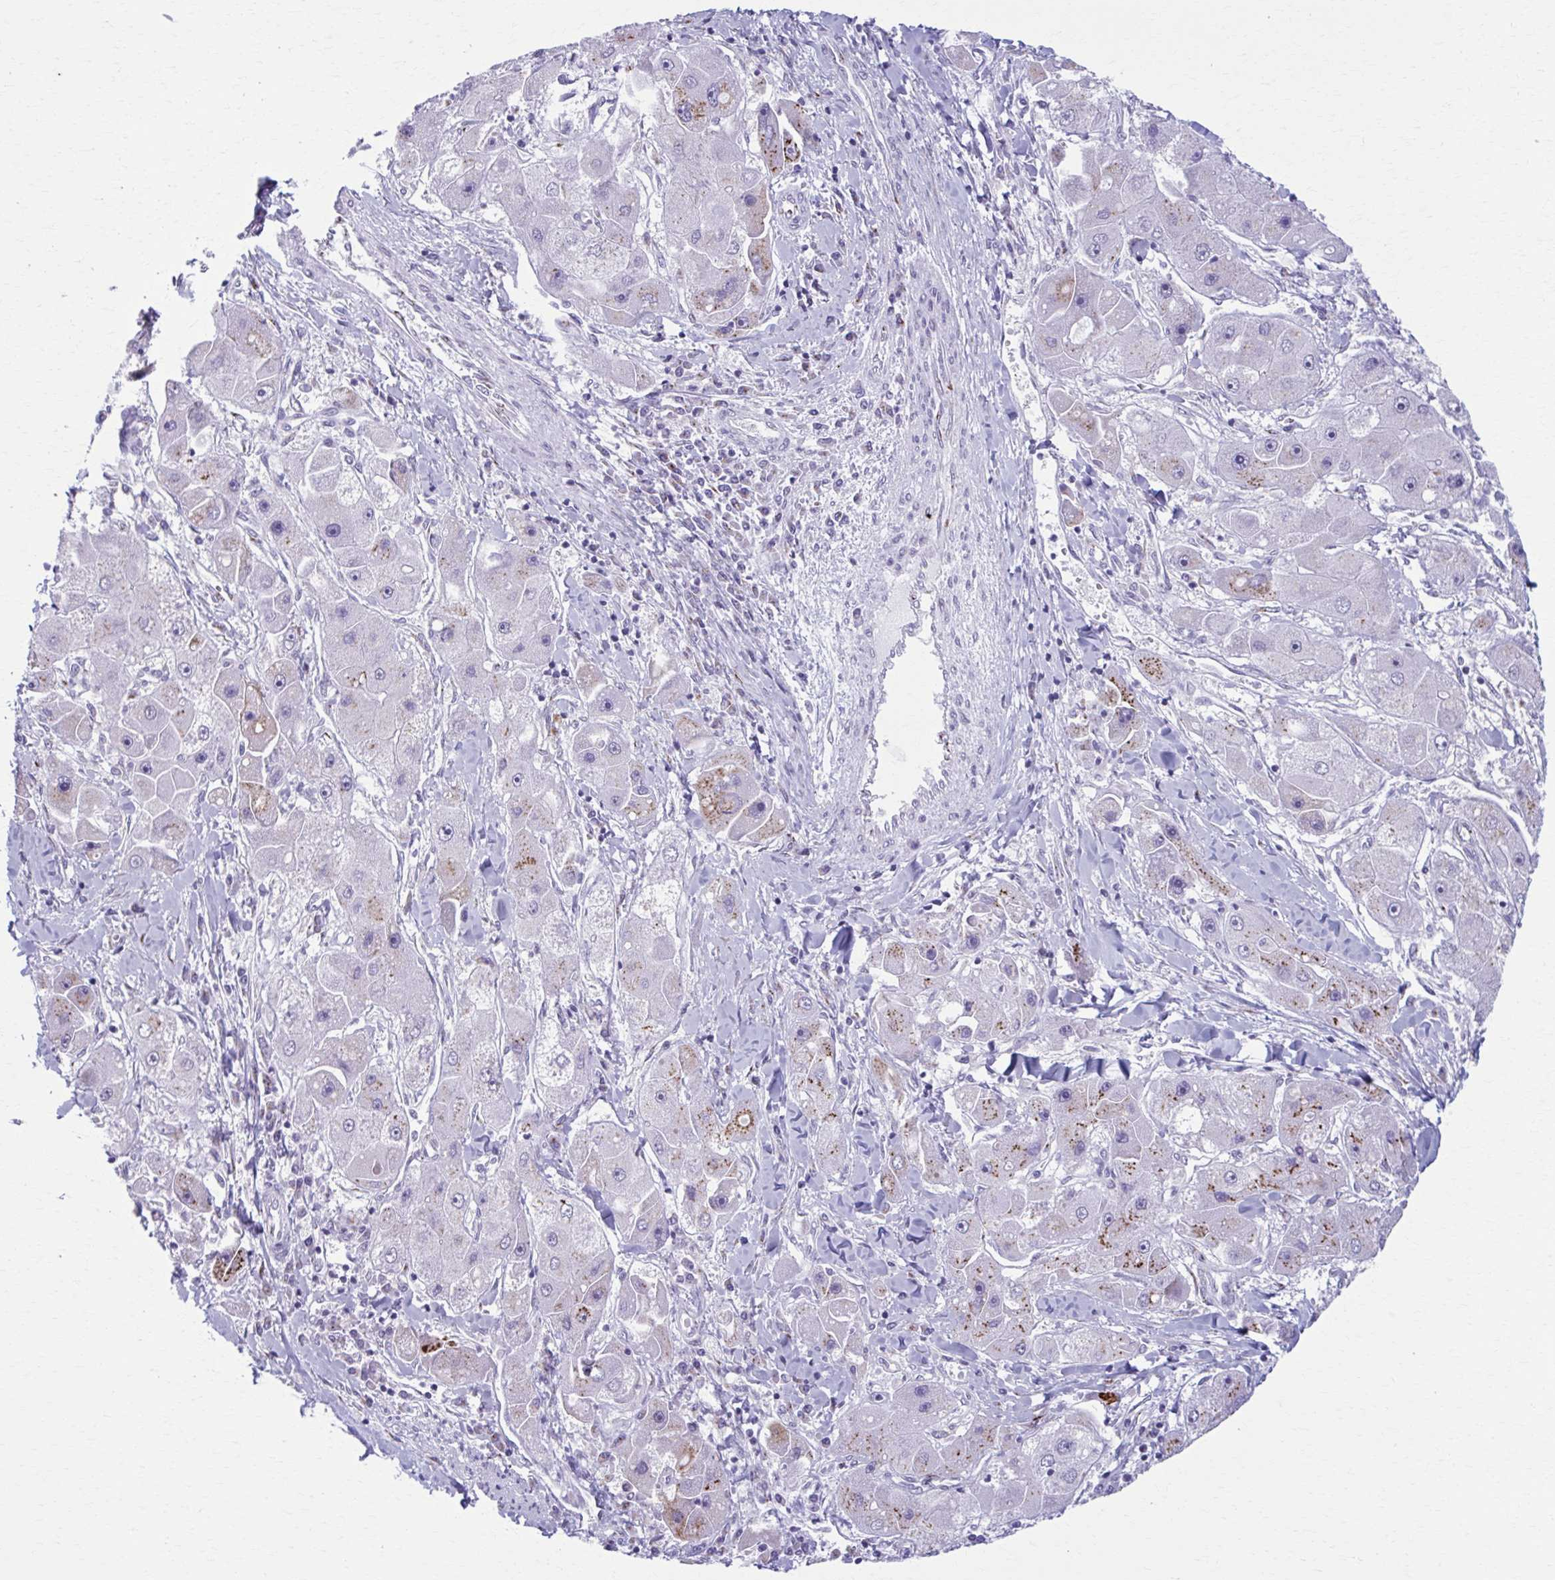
{"staining": {"intensity": "moderate", "quantity": "<25%", "location": "cytoplasmic/membranous"}, "tissue": "liver cancer", "cell_type": "Tumor cells", "image_type": "cancer", "snomed": [{"axis": "morphology", "description": "Carcinoma, Hepatocellular, NOS"}, {"axis": "topography", "description": "Liver"}], "caption": "Immunohistochemistry (IHC) image of hepatocellular carcinoma (liver) stained for a protein (brown), which reveals low levels of moderate cytoplasmic/membranous staining in about <25% of tumor cells.", "gene": "ZNF682", "patient": {"sex": "male", "age": 24}}